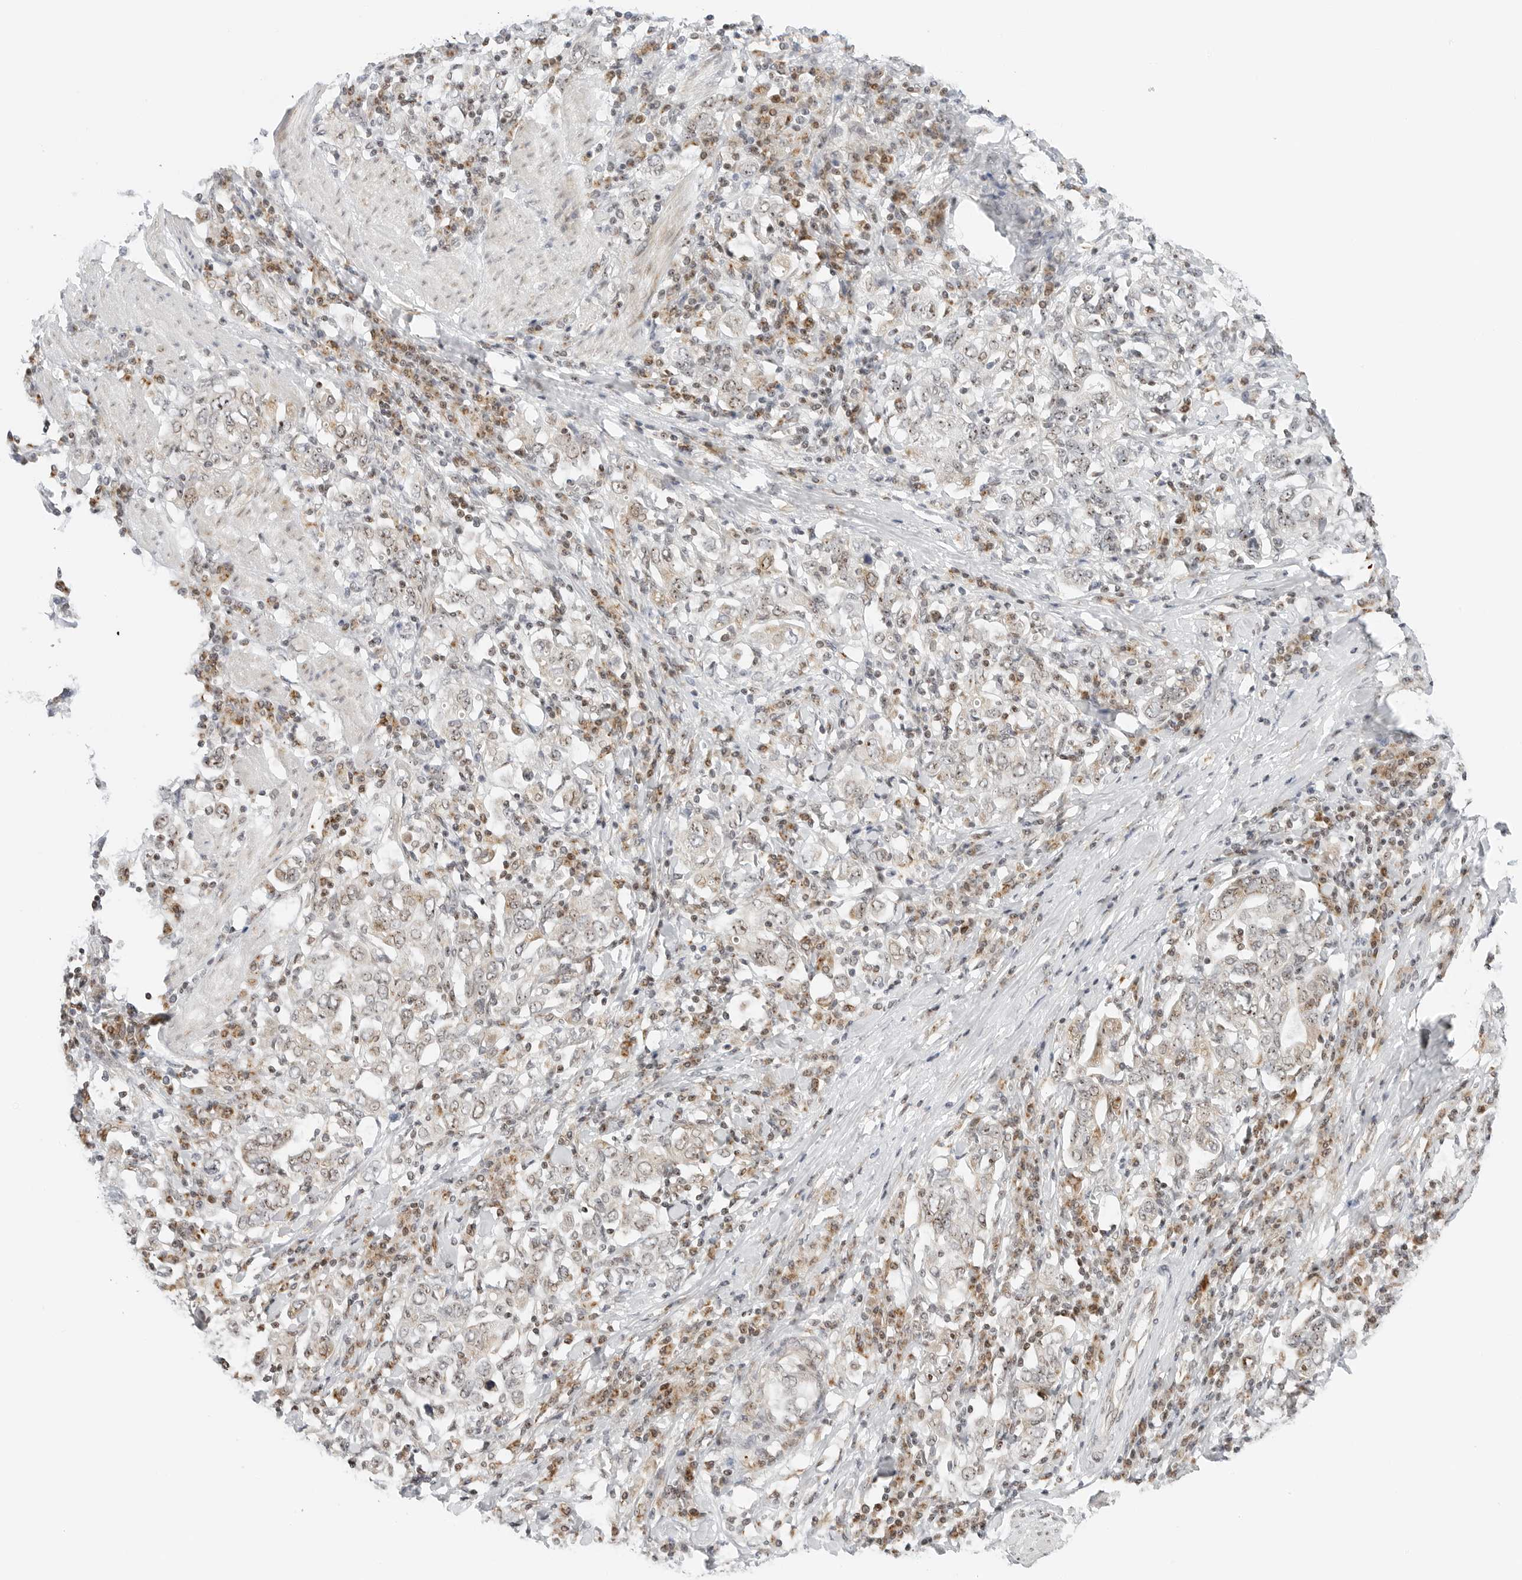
{"staining": {"intensity": "weak", "quantity": "25%-75%", "location": "nuclear"}, "tissue": "stomach cancer", "cell_type": "Tumor cells", "image_type": "cancer", "snomed": [{"axis": "morphology", "description": "Adenocarcinoma, NOS"}, {"axis": "topography", "description": "Stomach, upper"}], "caption": "Immunohistochemistry of human adenocarcinoma (stomach) displays low levels of weak nuclear staining in approximately 25%-75% of tumor cells. The protein is stained brown, and the nuclei are stained in blue (DAB IHC with brightfield microscopy, high magnification).", "gene": "RIMKLA", "patient": {"sex": "male", "age": 62}}